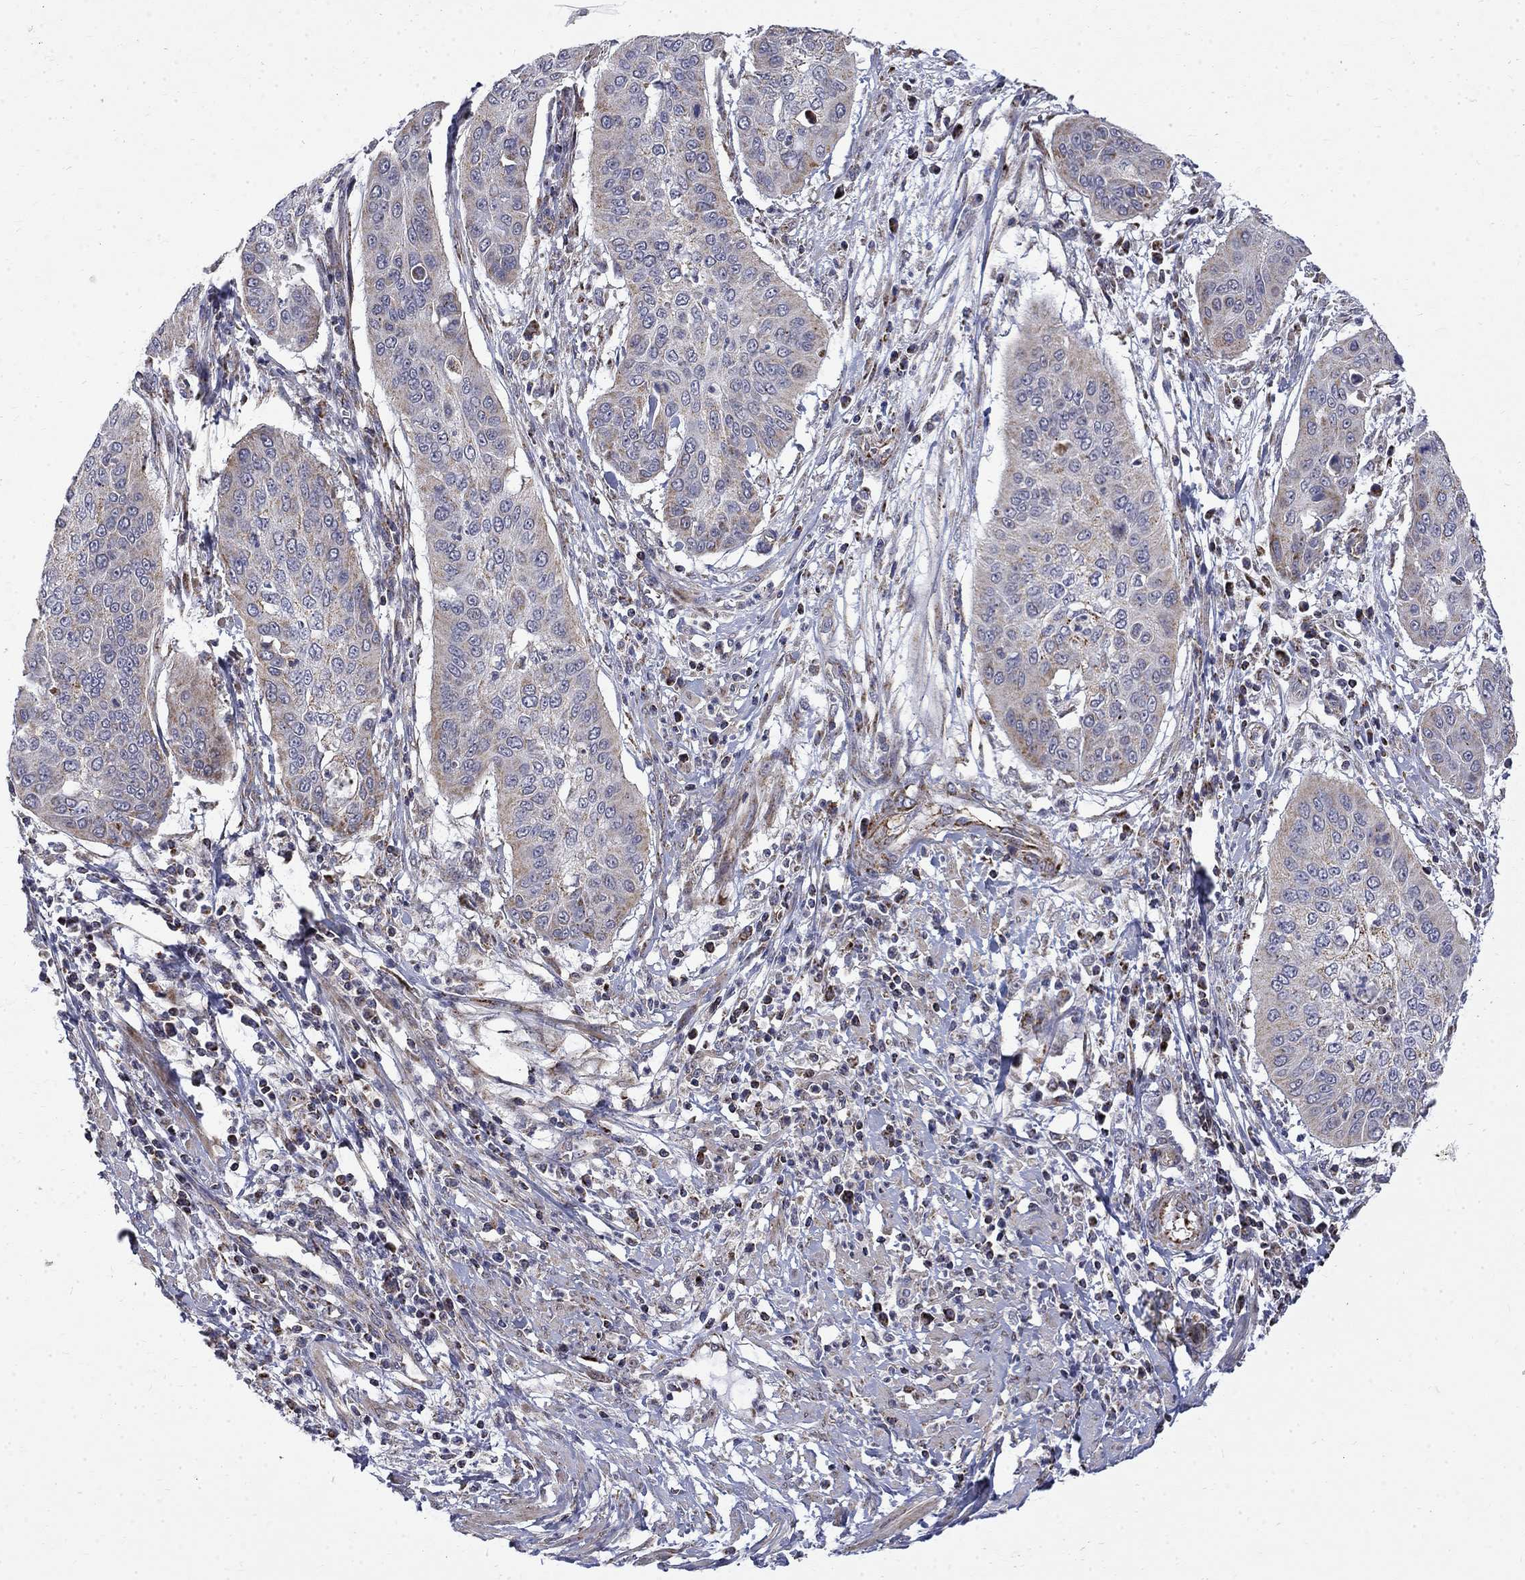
{"staining": {"intensity": "negative", "quantity": "none", "location": "none"}, "tissue": "cervical cancer", "cell_type": "Tumor cells", "image_type": "cancer", "snomed": [{"axis": "morphology", "description": "Squamous cell carcinoma, NOS"}, {"axis": "topography", "description": "Cervix"}], "caption": "IHC image of human cervical cancer (squamous cell carcinoma) stained for a protein (brown), which exhibits no expression in tumor cells.", "gene": "PCBP3", "patient": {"sex": "female", "age": 39}}